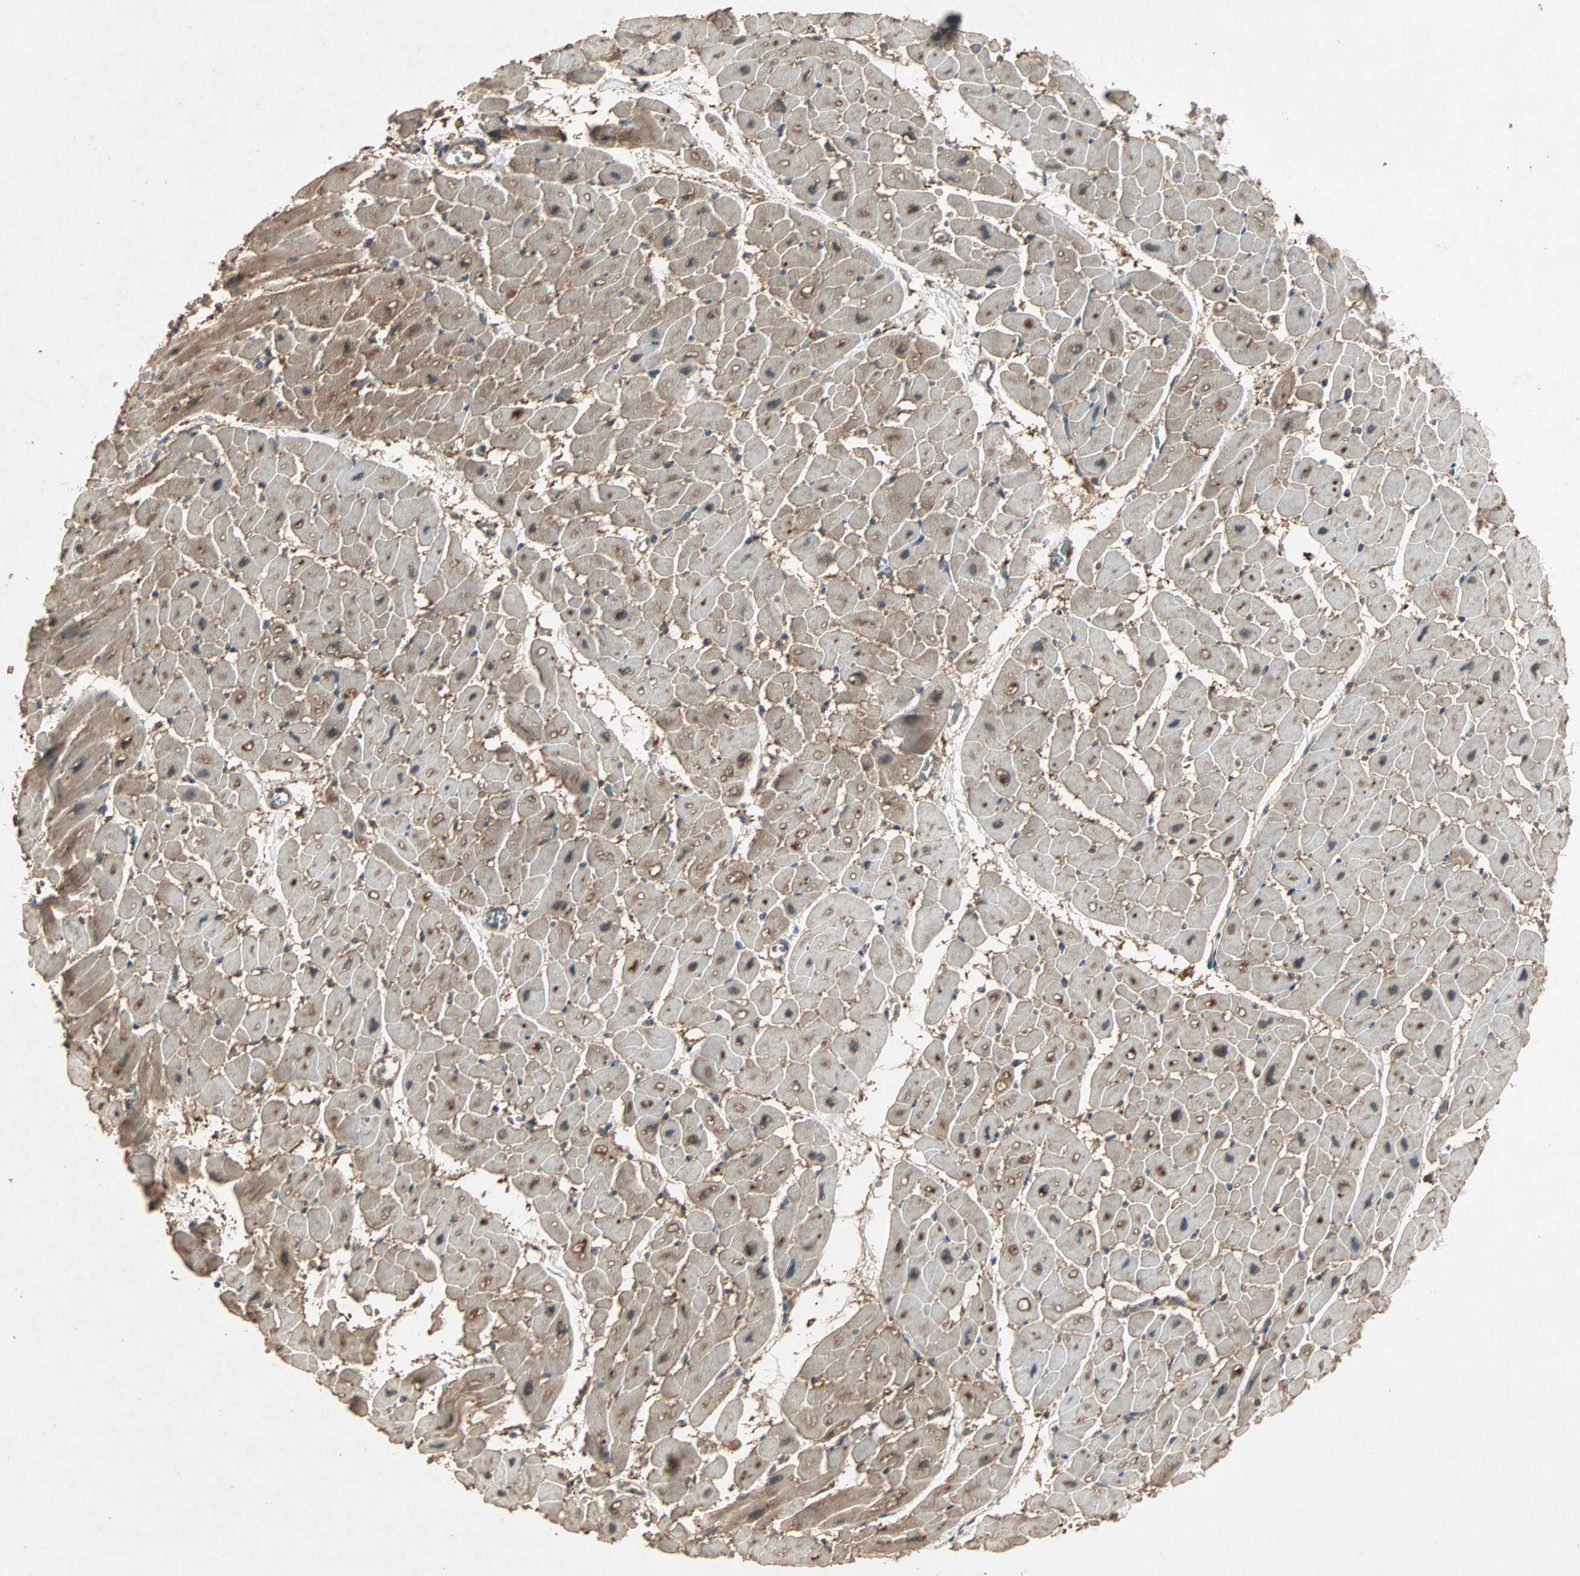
{"staining": {"intensity": "moderate", "quantity": ">75%", "location": "cytoplasmic/membranous,nuclear"}, "tissue": "heart muscle", "cell_type": "Cardiomyocytes", "image_type": "normal", "snomed": [{"axis": "morphology", "description": "Normal tissue, NOS"}, {"axis": "topography", "description": "Heart"}], "caption": "Heart muscle stained for a protein demonstrates moderate cytoplasmic/membranous,nuclear positivity in cardiomyocytes. Nuclei are stained in blue.", "gene": "UBAC1", "patient": {"sex": "male", "age": 45}}